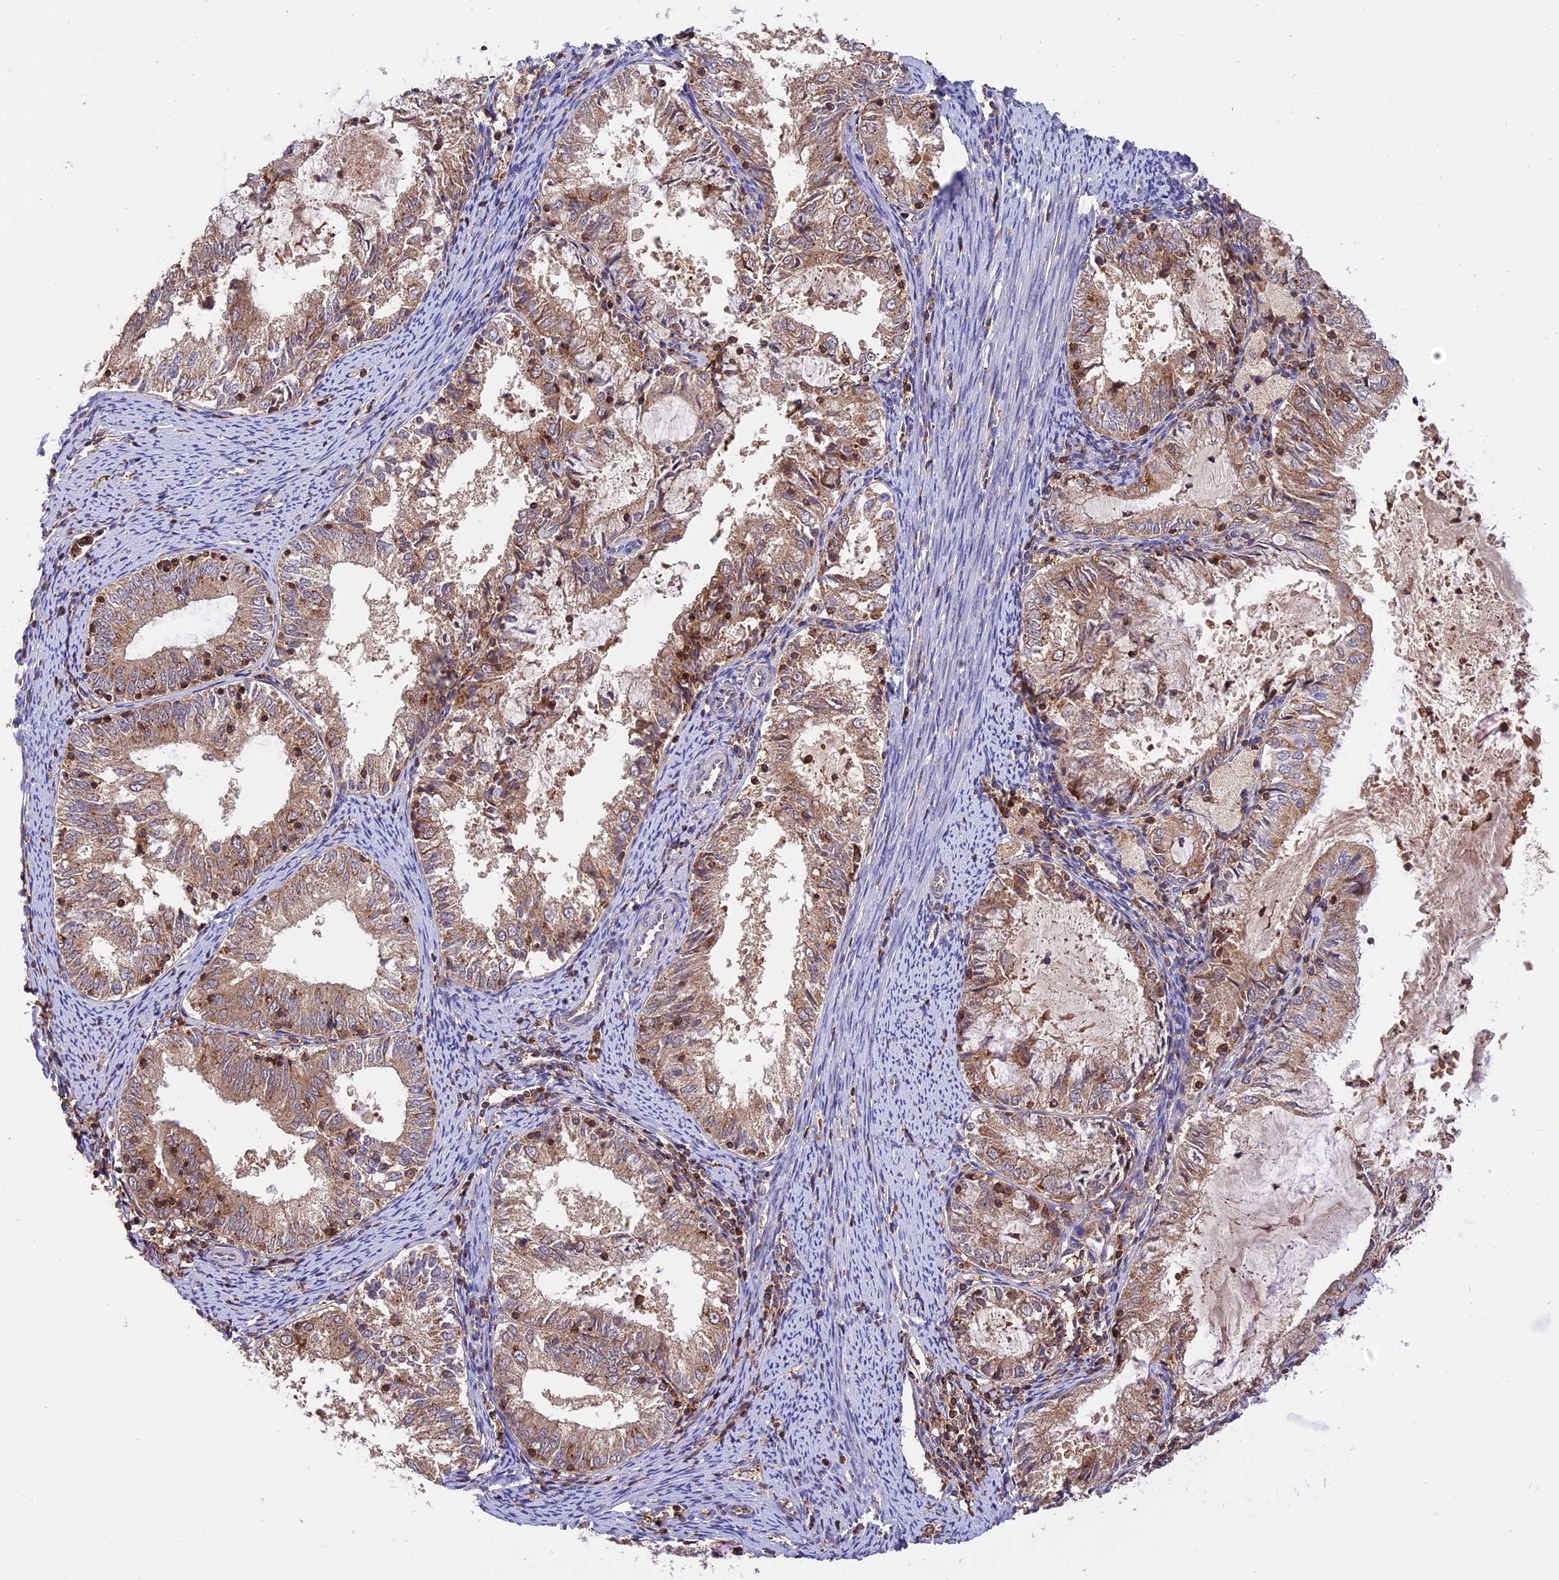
{"staining": {"intensity": "moderate", "quantity": "25%-75%", "location": "cytoplasmic/membranous"}, "tissue": "endometrial cancer", "cell_type": "Tumor cells", "image_type": "cancer", "snomed": [{"axis": "morphology", "description": "Adenocarcinoma, NOS"}, {"axis": "topography", "description": "Endometrium"}], "caption": "Tumor cells display medium levels of moderate cytoplasmic/membranous expression in about 25%-75% of cells in endometrial cancer. The protein is shown in brown color, while the nuclei are stained blue.", "gene": "PEX3", "patient": {"sex": "female", "age": 57}}